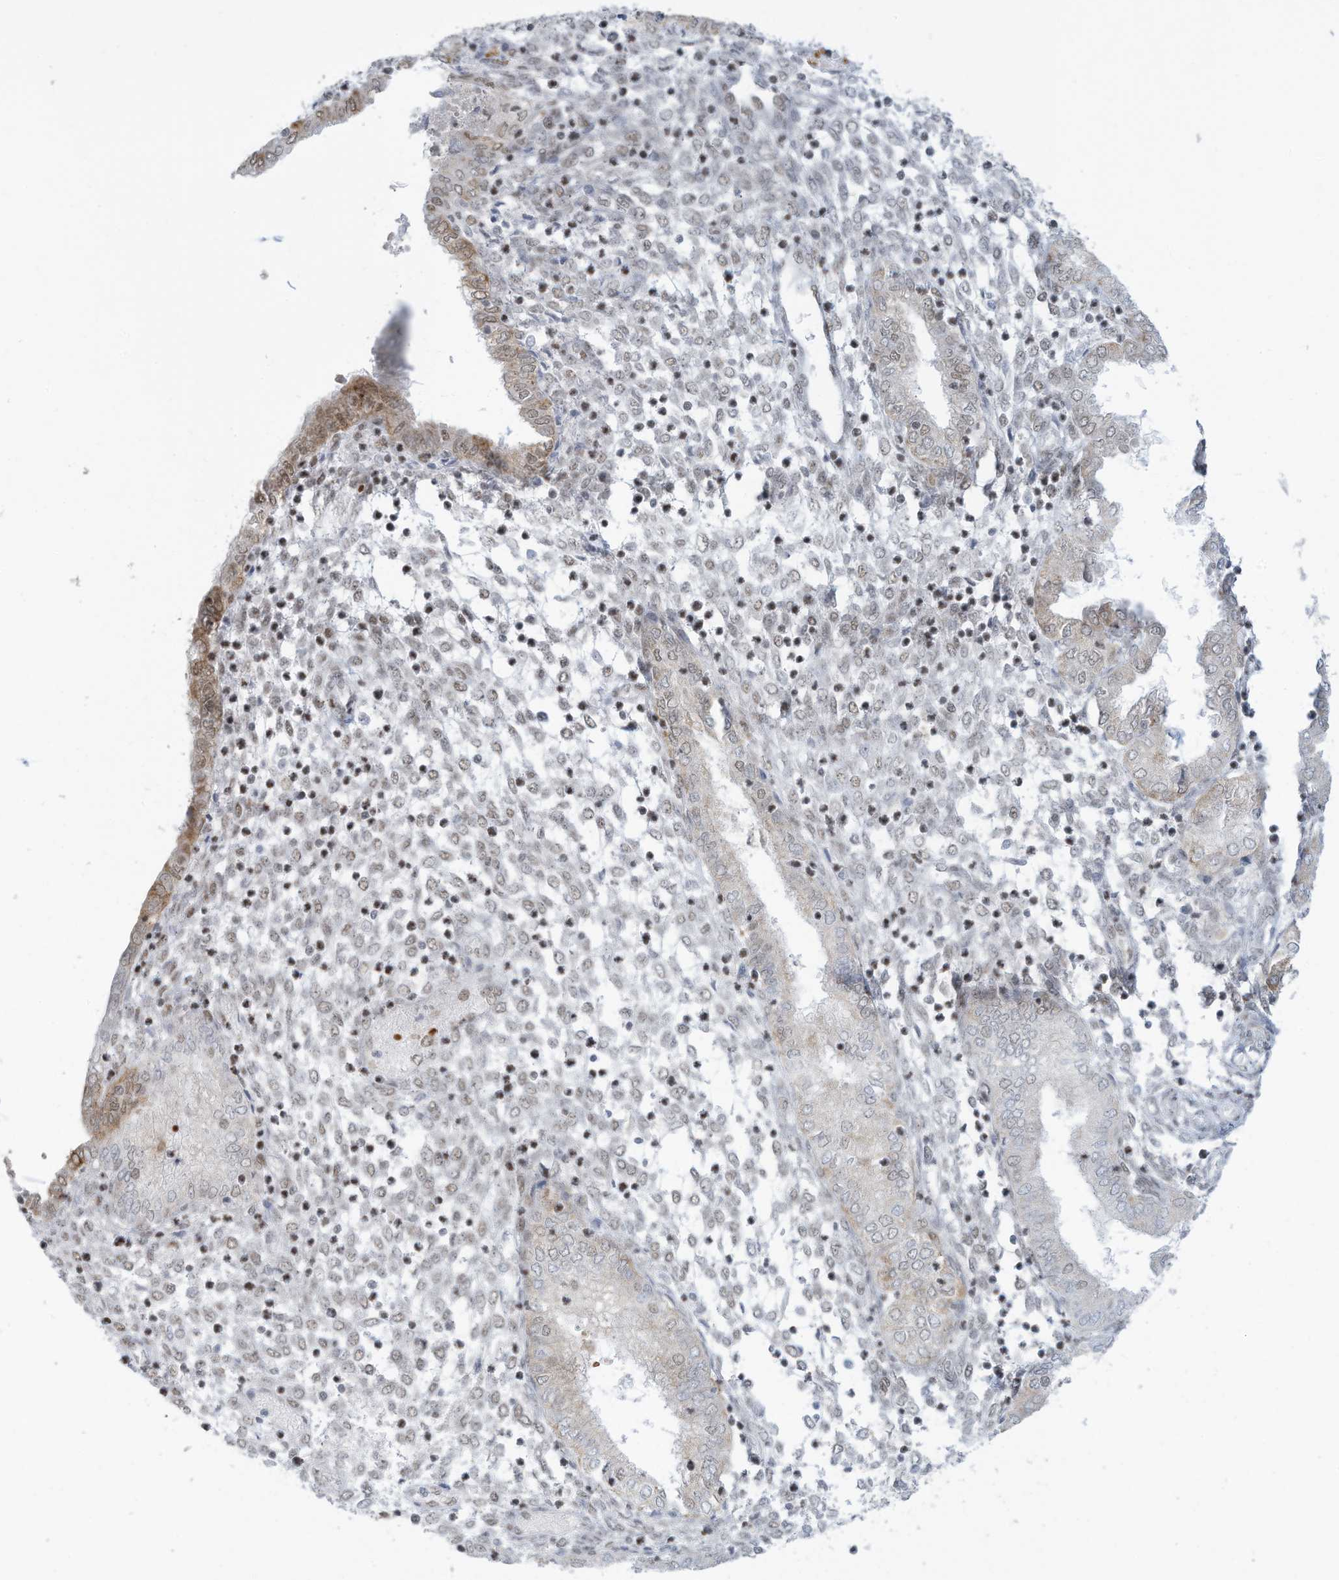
{"staining": {"intensity": "weak", "quantity": ">75%", "location": "nuclear"}, "tissue": "endometrium", "cell_type": "Cells in endometrial stroma", "image_type": "normal", "snomed": [{"axis": "morphology", "description": "Normal tissue, NOS"}, {"axis": "topography", "description": "Endometrium"}], "caption": "Weak nuclear protein staining is present in approximately >75% of cells in endometrial stroma in endometrium.", "gene": "ECT2L", "patient": {"sex": "female", "age": 53}}